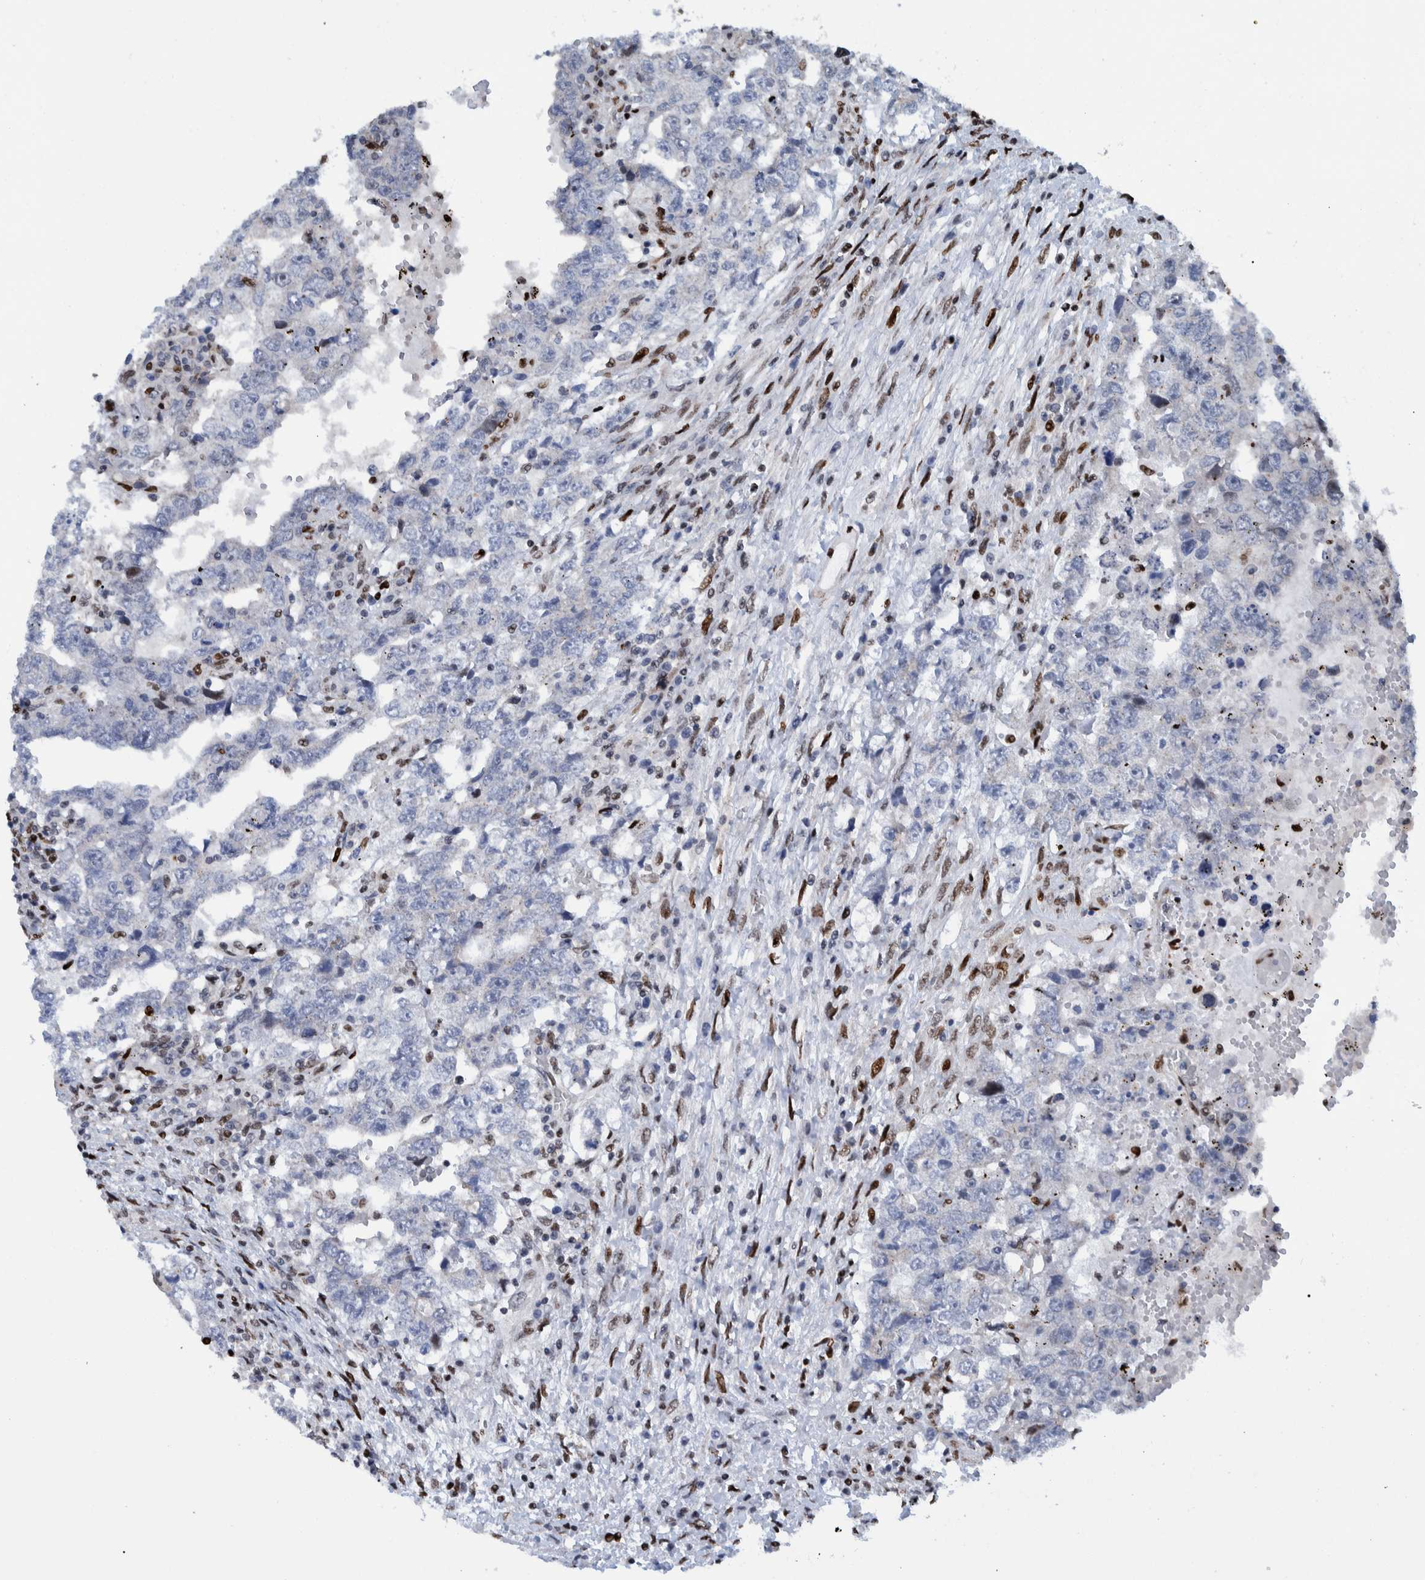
{"staining": {"intensity": "negative", "quantity": "none", "location": "none"}, "tissue": "testis cancer", "cell_type": "Tumor cells", "image_type": "cancer", "snomed": [{"axis": "morphology", "description": "Carcinoma, Embryonal, NOS"}, {"axis": "topography", "description": "Testis"}], "caption": "DAB (3,3'-diaminobenzidine) immunohistochemical staining of human testis cancer exhibits no significant expression in tumor cells.", "gene": "HEATR9", "patient": {"sex": "male", "age": 26}}